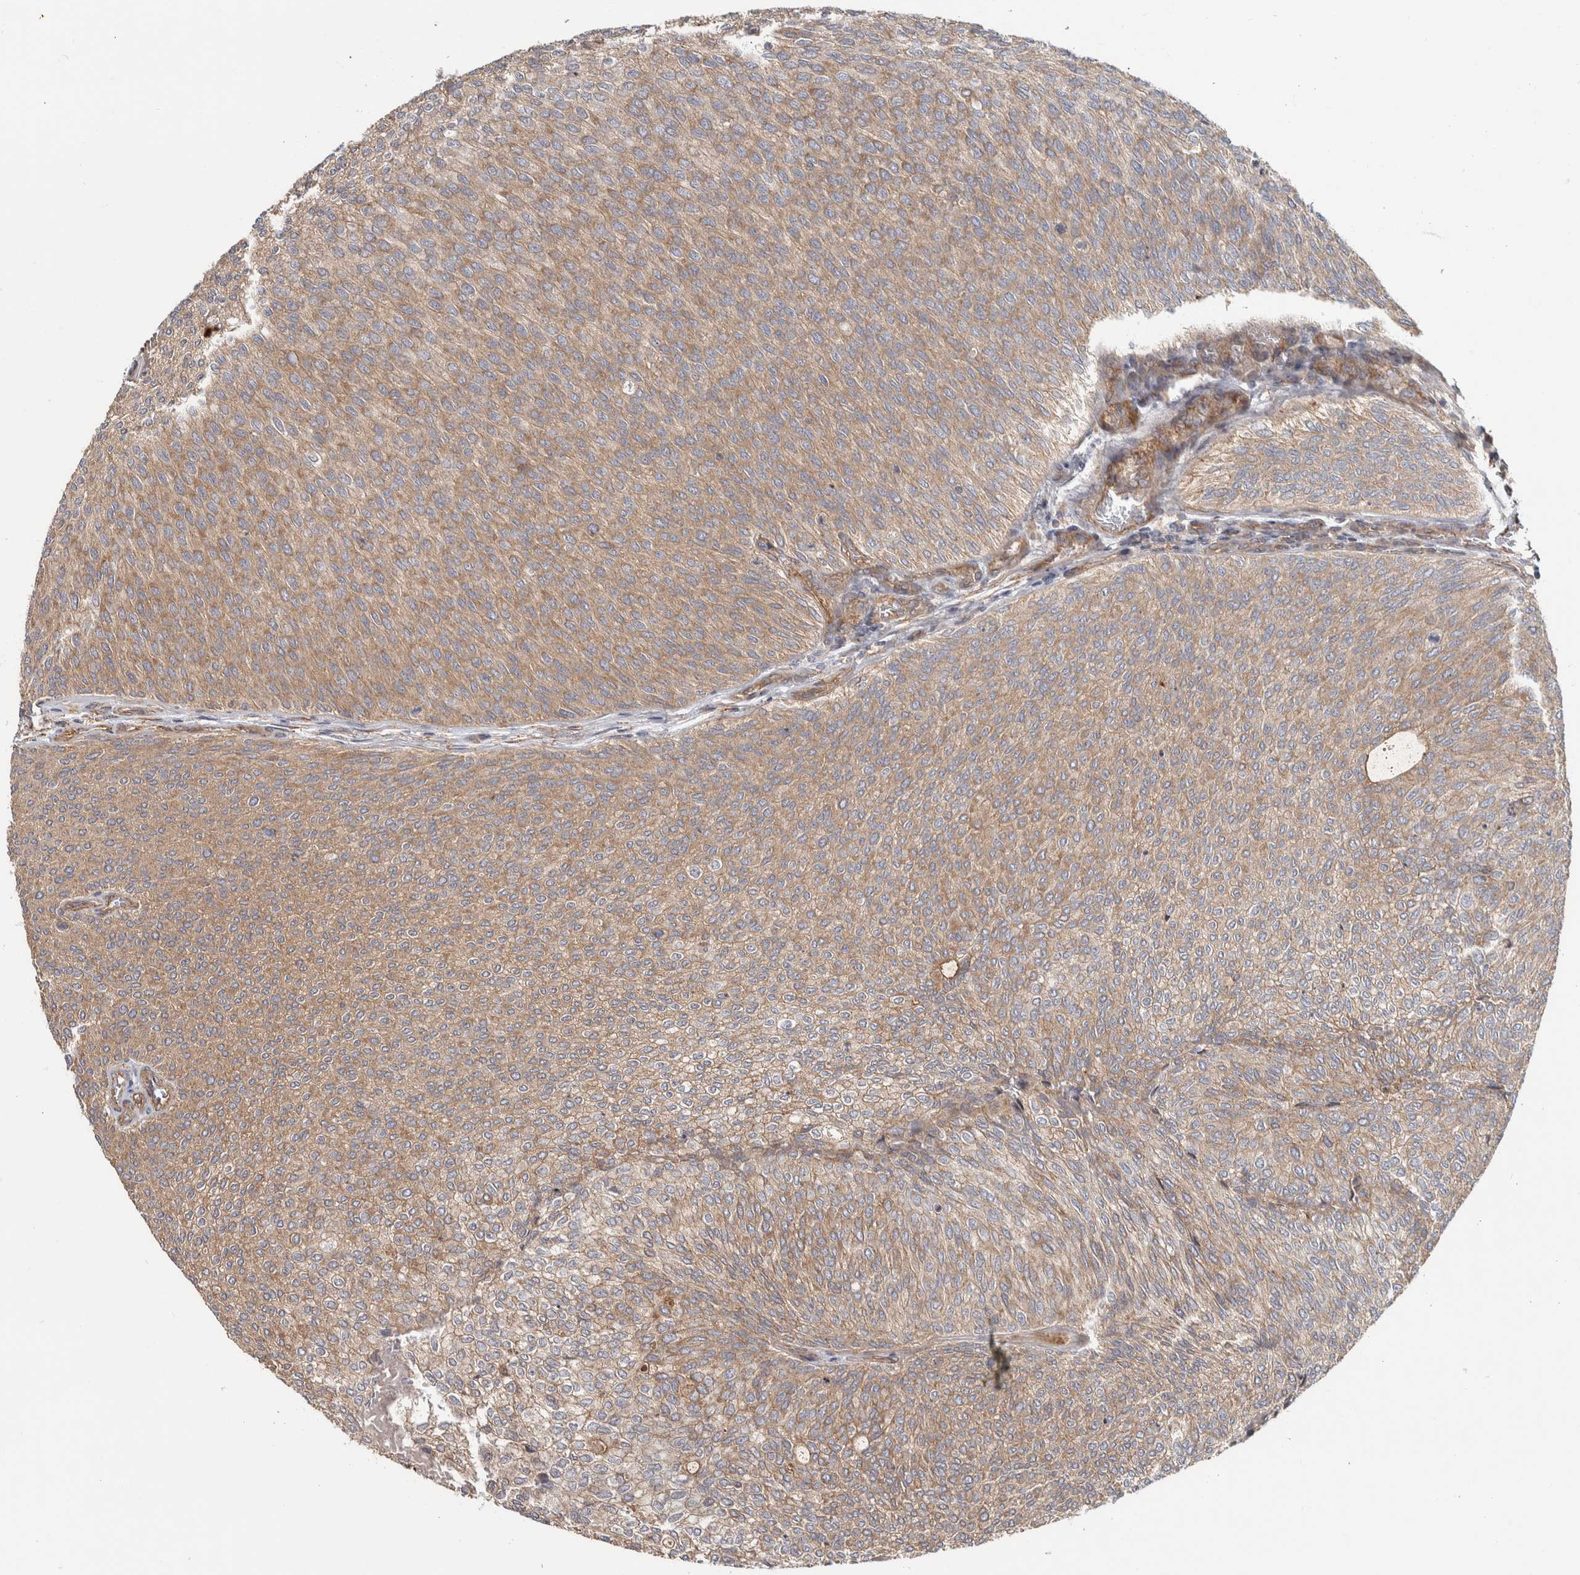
{"staining": {"intensity": "moderate", "quantity": ">75%", "location": "cytoplasmic/membranous"}, "tissue": "urothelial cancer", "cell_type": "Tumor cells", "image_type": "cancer", "snomed": [{"axis": "morphology", "description": "Urothelial carcinoma, Low grade"}, {"axis": "topography", "description": "Urinary bladder"}], "caption": "Brown immunohistochemical staining in human urothelial cancer shows moderate cytoplasmic/membranous expression in approximately >75% of tumor cells. (brown staining indicates protein expression, while blue staining denotes nuclei).", "gene": "CHMP4C", "patient": {"sex": "female", "age": 79}}